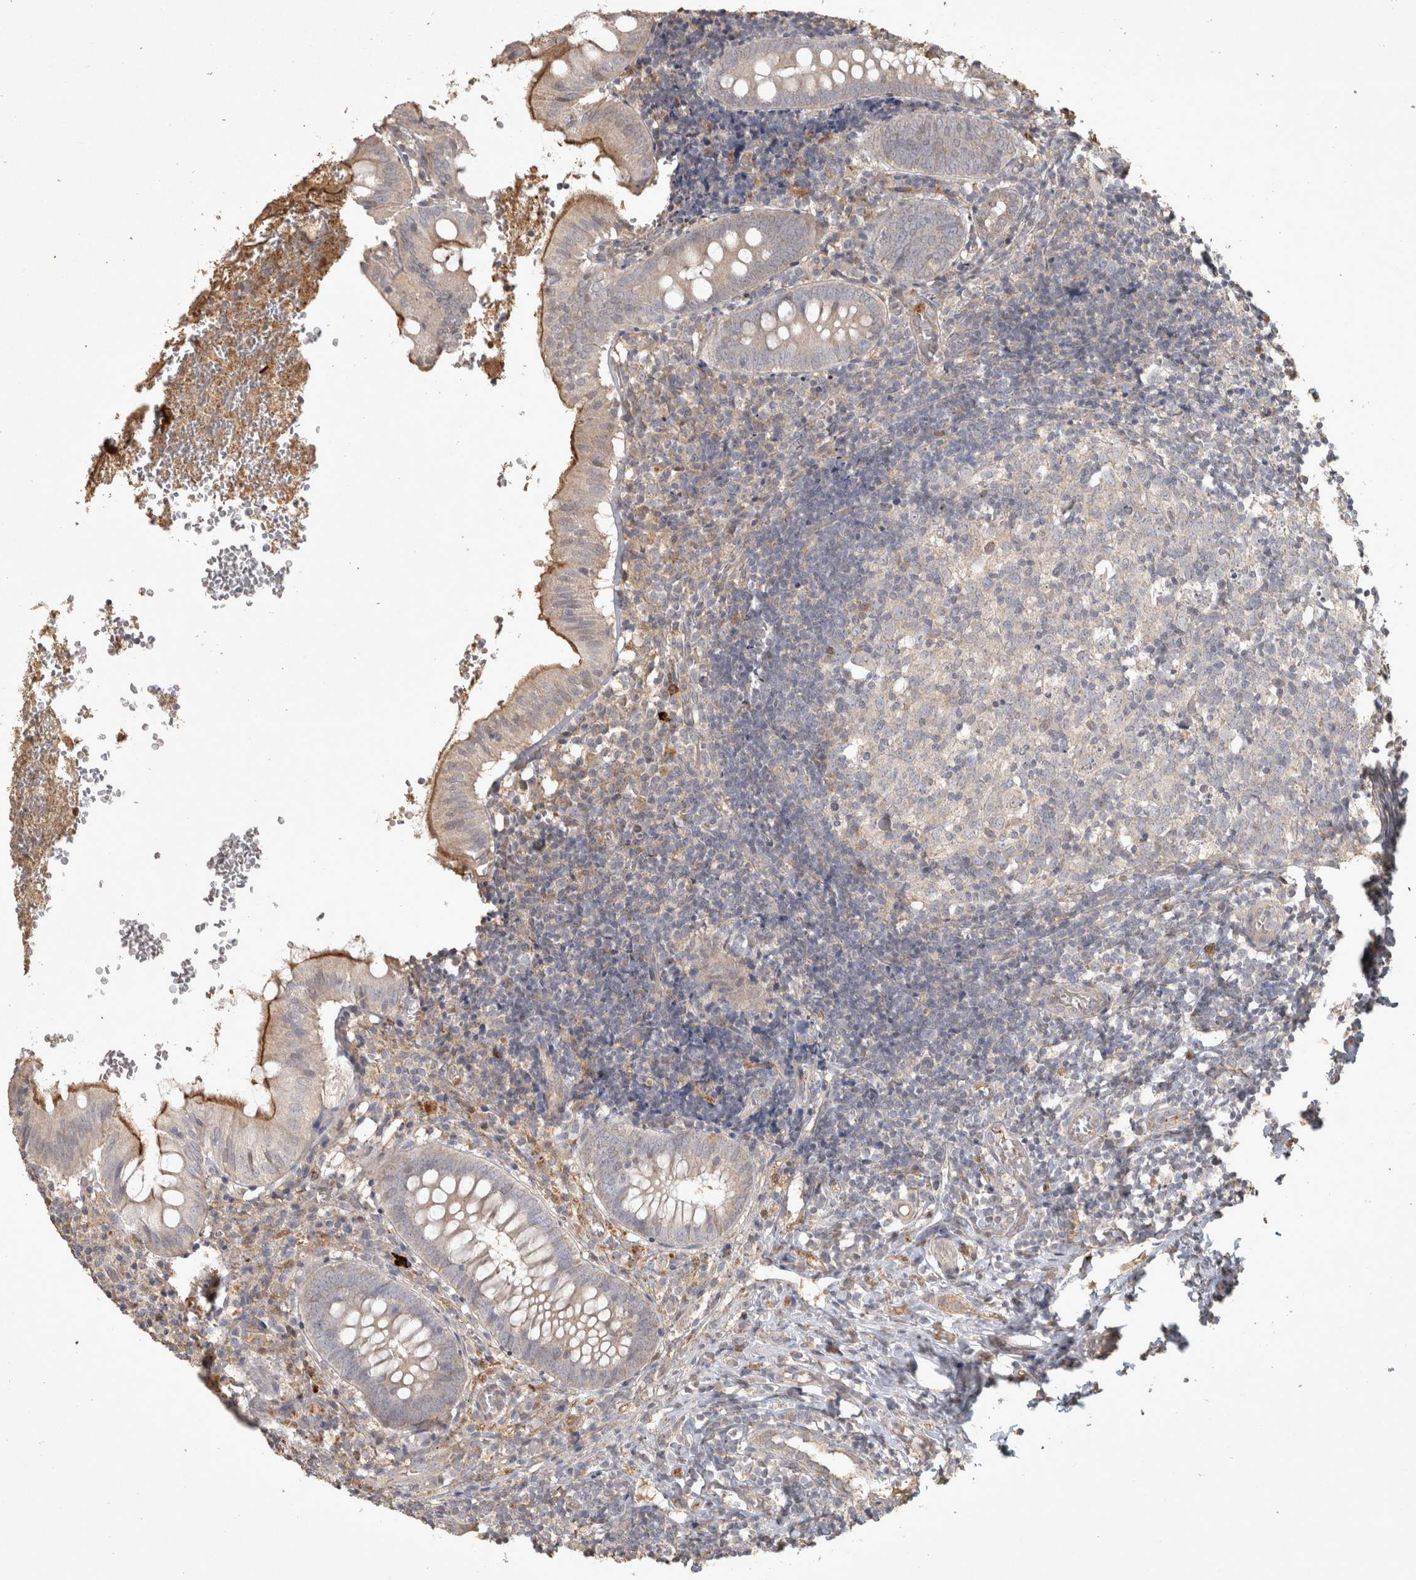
{"staining": {"intensity": "moderate", "quantity": "<25%", "location": "cytoplasmic/membranous"}, "tissue": "appendix", "cell_type": "Glandular cells", "image_type": "normal", "snomed": [{"axis": "morphology", "description": "Normal tissue, NOS"}, {"axis": "topography", "description": "Appendix"}], "caption": "Immunohistochemistry (IHC) of benign human appendix displays low levels of moderate cytoplasmic/membranous positivity in approximately <25% of glandular cells. (DAB (3,3'-diaminobenzidine) IHC, brown staining for protein, blue staining for nuclei).", "gene": "OSTN", "patient": {"sex": "male", "age": 8}}